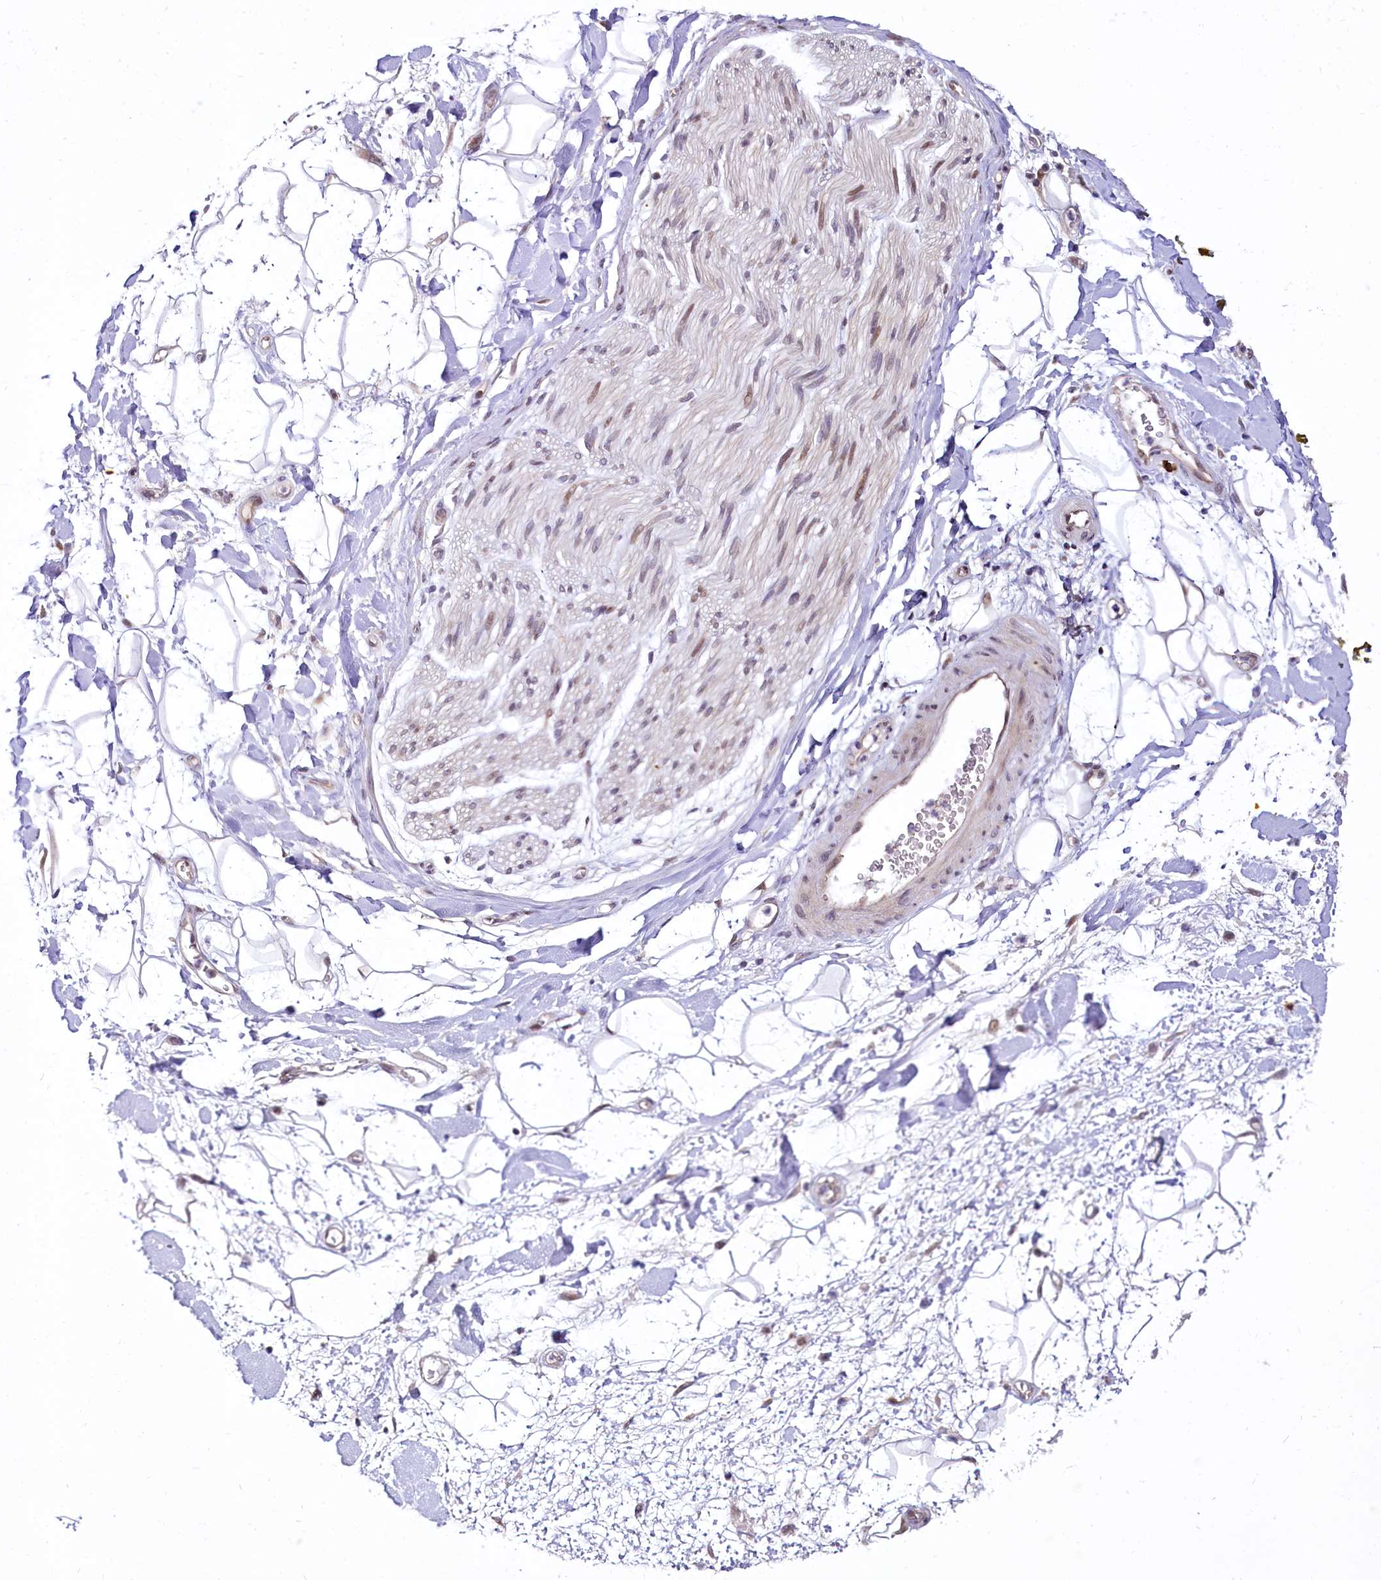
{"staining": {"intensity": "weak", "quantity": ">75%", "location": "cytoplasmic/membranous"}, "tissue": "adipose tissue", "cell_type": "Adipocytes", "image_type": "normal", "snomed": [{"axis": "morphology", "description": "Normal tissue, NOS"}, {"axis": "morphology", "description": "Adenocarcinoma, NOS"}, {"axis": "topography", "description": "Pancreas"}, {"axis": "topography", "description": "Peripheral nerve tissue"}], "caption": "Weak cytoplasmic/membranous positivity for a protein is identified in approximately >75% of adipocytes of normal adipose tissue using IHC.", "gene": "BANK1", "patient": {"sex": "male", "age": 59}}